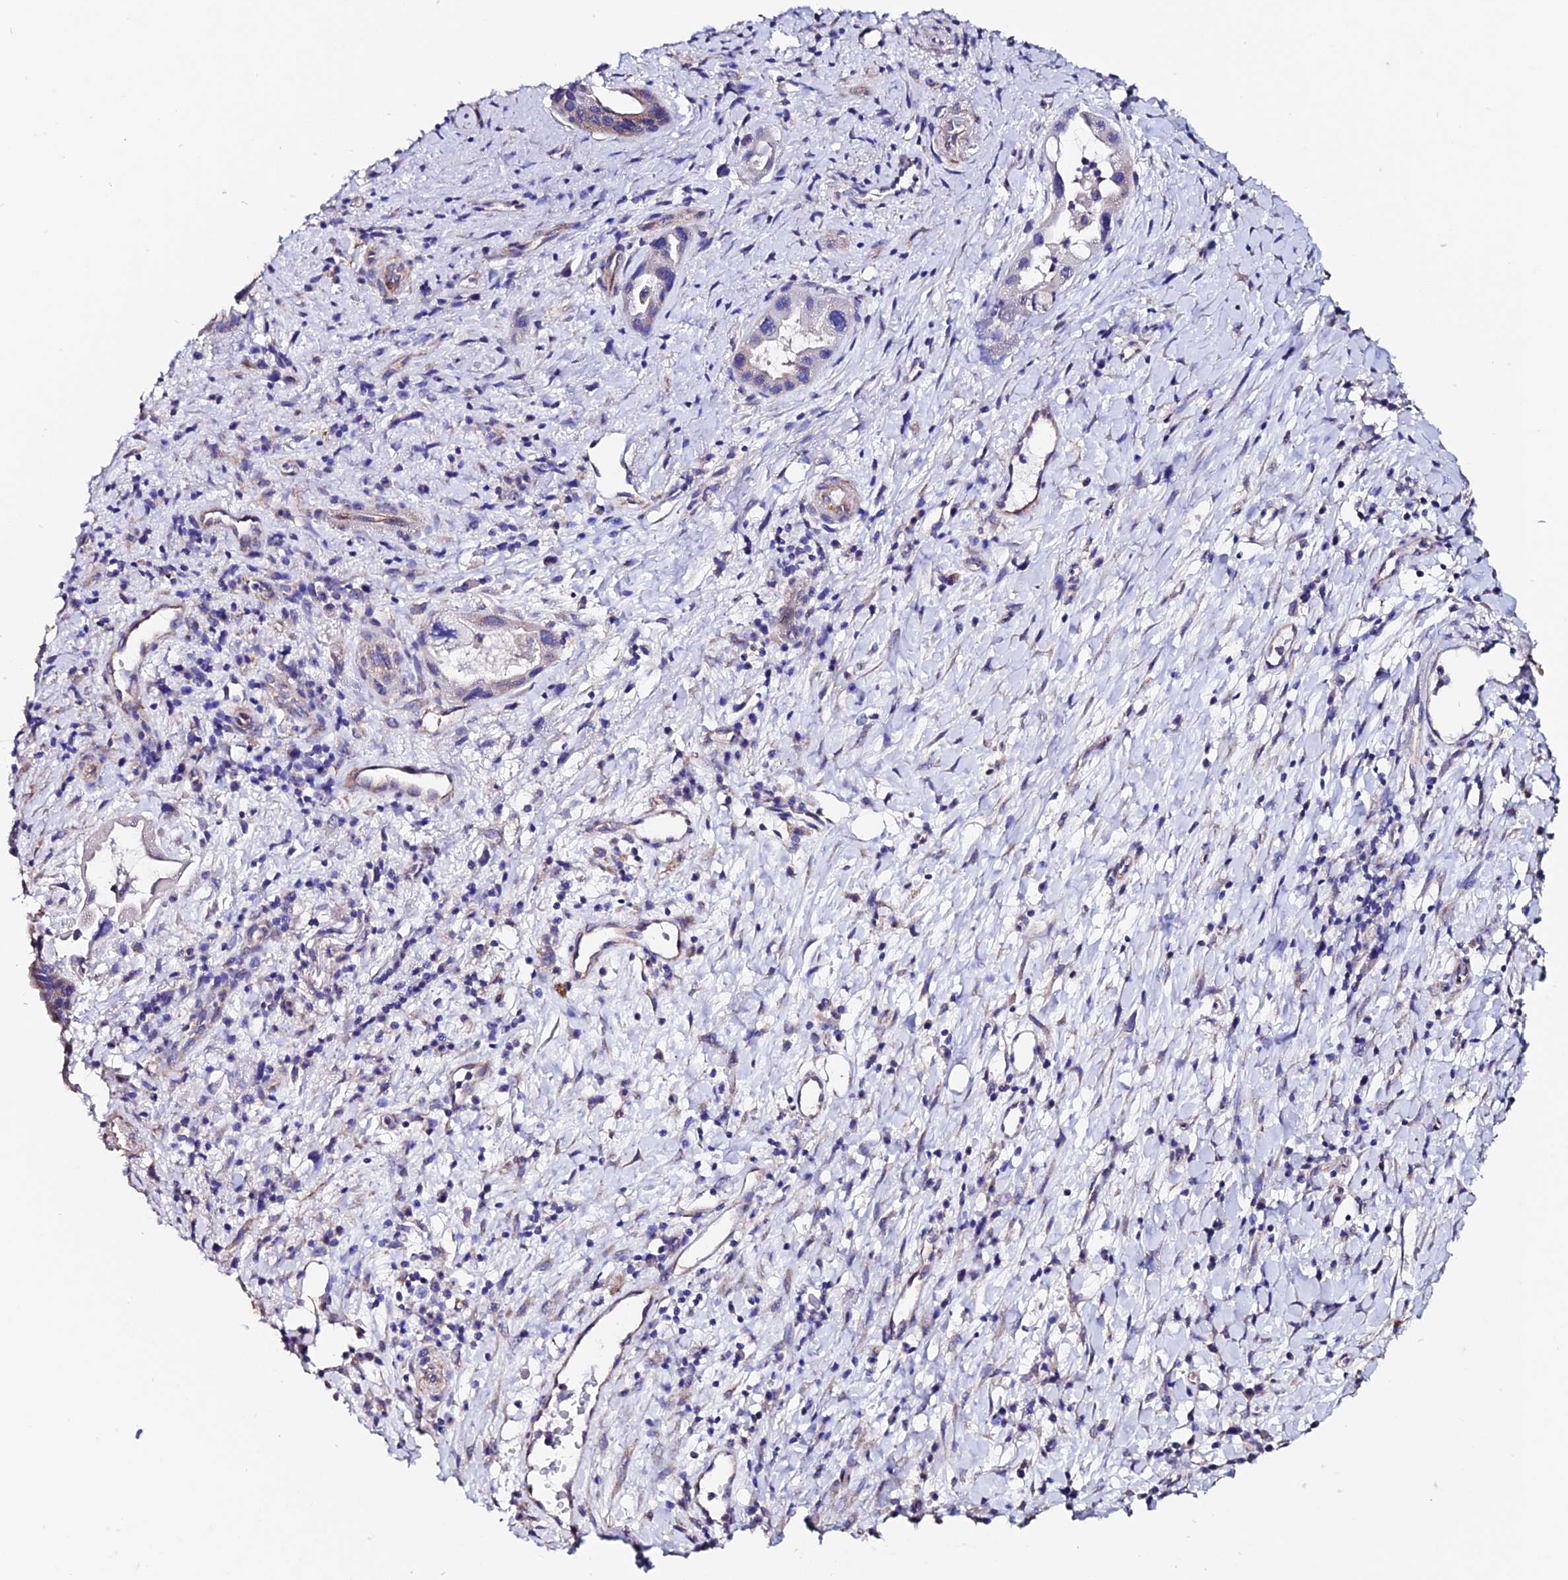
{"staining": {"intensity": "weak", "quantity": "<25%", "location": "cytoplasmic/membranous"}, "tissue": "pancreatic cancer", "cell_type": "Tumor cells", "image_type": "cancer", "snomed": [{"axis": "morphology", "description": "Adenocarcinoma, NOS"}, {"axis": "topography", "description": "Pancreas"}], "caption": "Immunohistochemical staining of human pancreatic cancer (adenocarcinoma) displays no significant positivity in tumor cells. (Brightfield microscopy of DAB (3,3'-diaminobenzidine) immunohistochemistry (IHC) at high magnification).", "gene": "ESM1", "patient": {"sex": "female", "age": 77}}